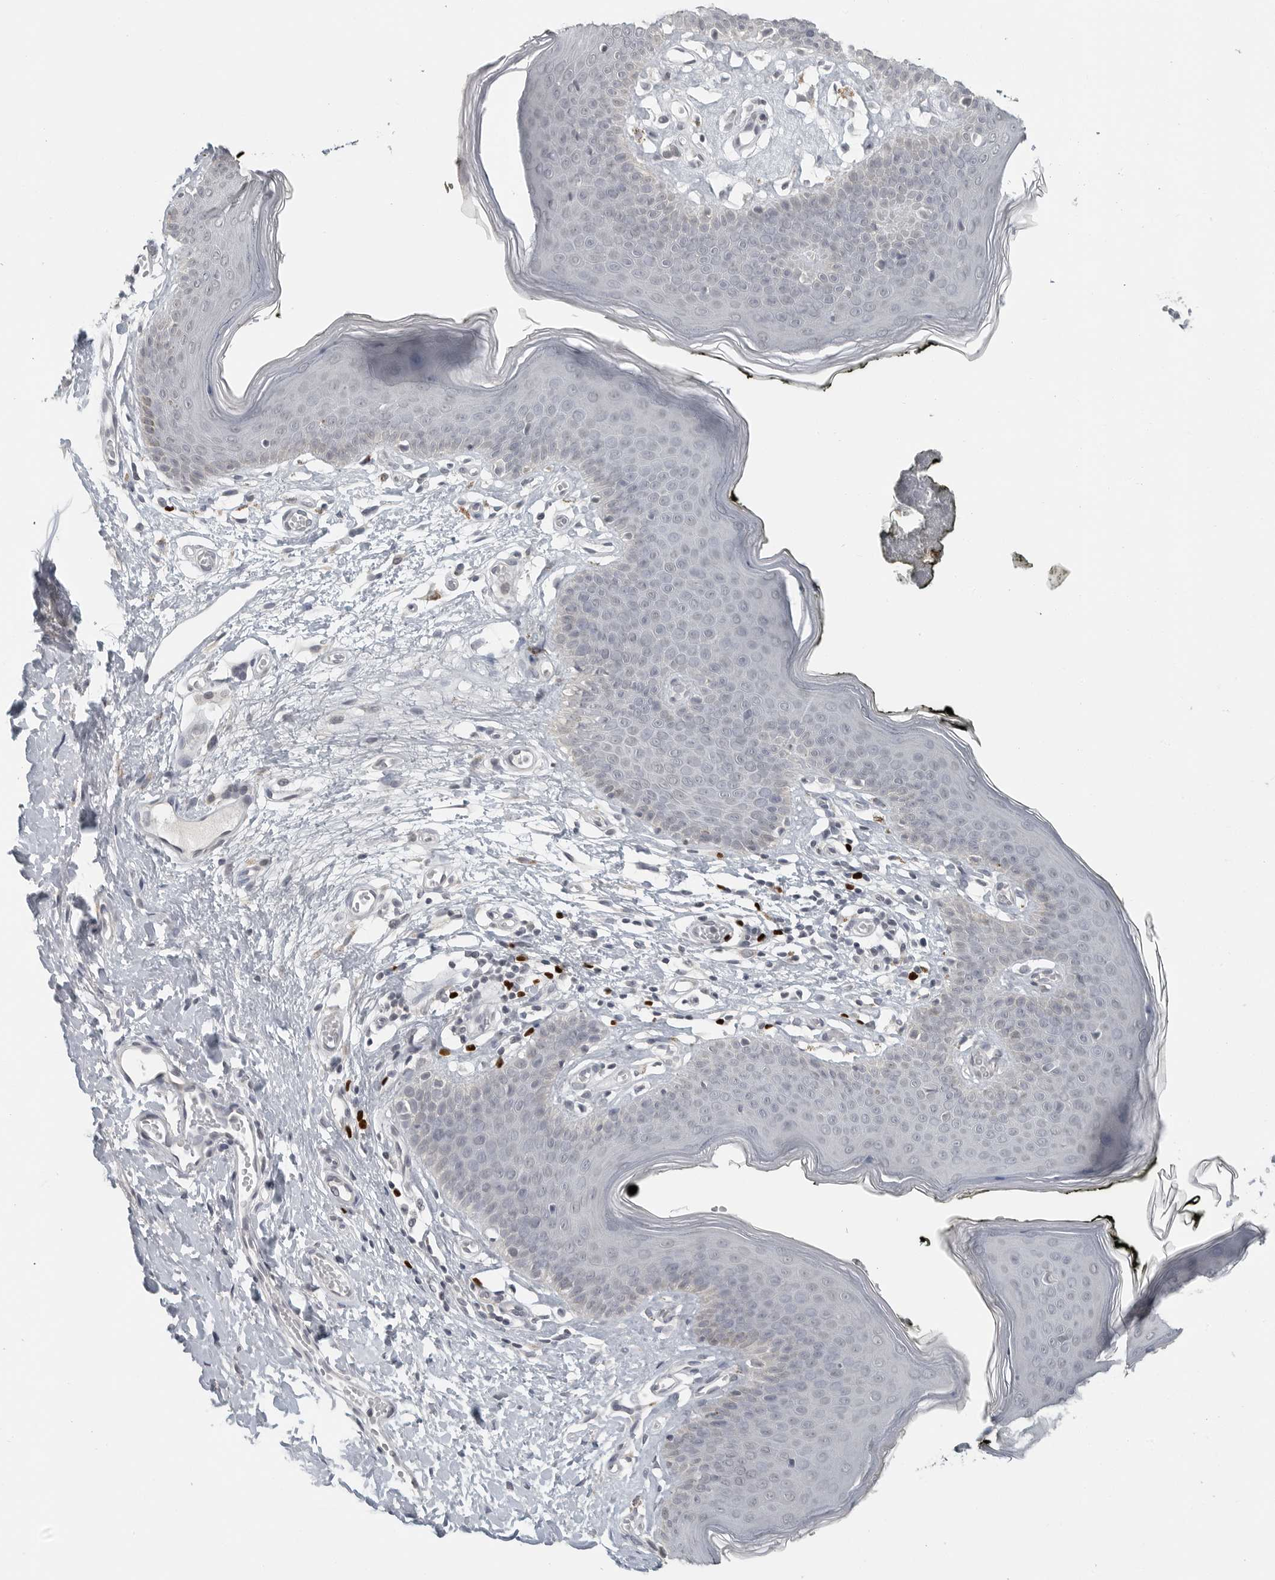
{"staining": {"intensity": "weak", "quantity": "<25%", "location": "cytoplasmic/membranous"}, "tissue": "skin", "cell_type": "Epidermal cells", "image_type": "normal", "snomed": [{"axis": "morphology", "description": "Normal tissue, NOS"}, {"axis": "morphology", "description": "Inflammation, NOS"}, {"axis": "topography", "description": "Vulva"}], "caption": "Immunohistochemistry of benign human skin displays no positivity in epidermal cells. The staining is performed using DAB brown chromogen with nuclei counter-stained in using hematoxylin.", "gene": "FOXP3", "patient": {"sex": "female", "age": 84}}